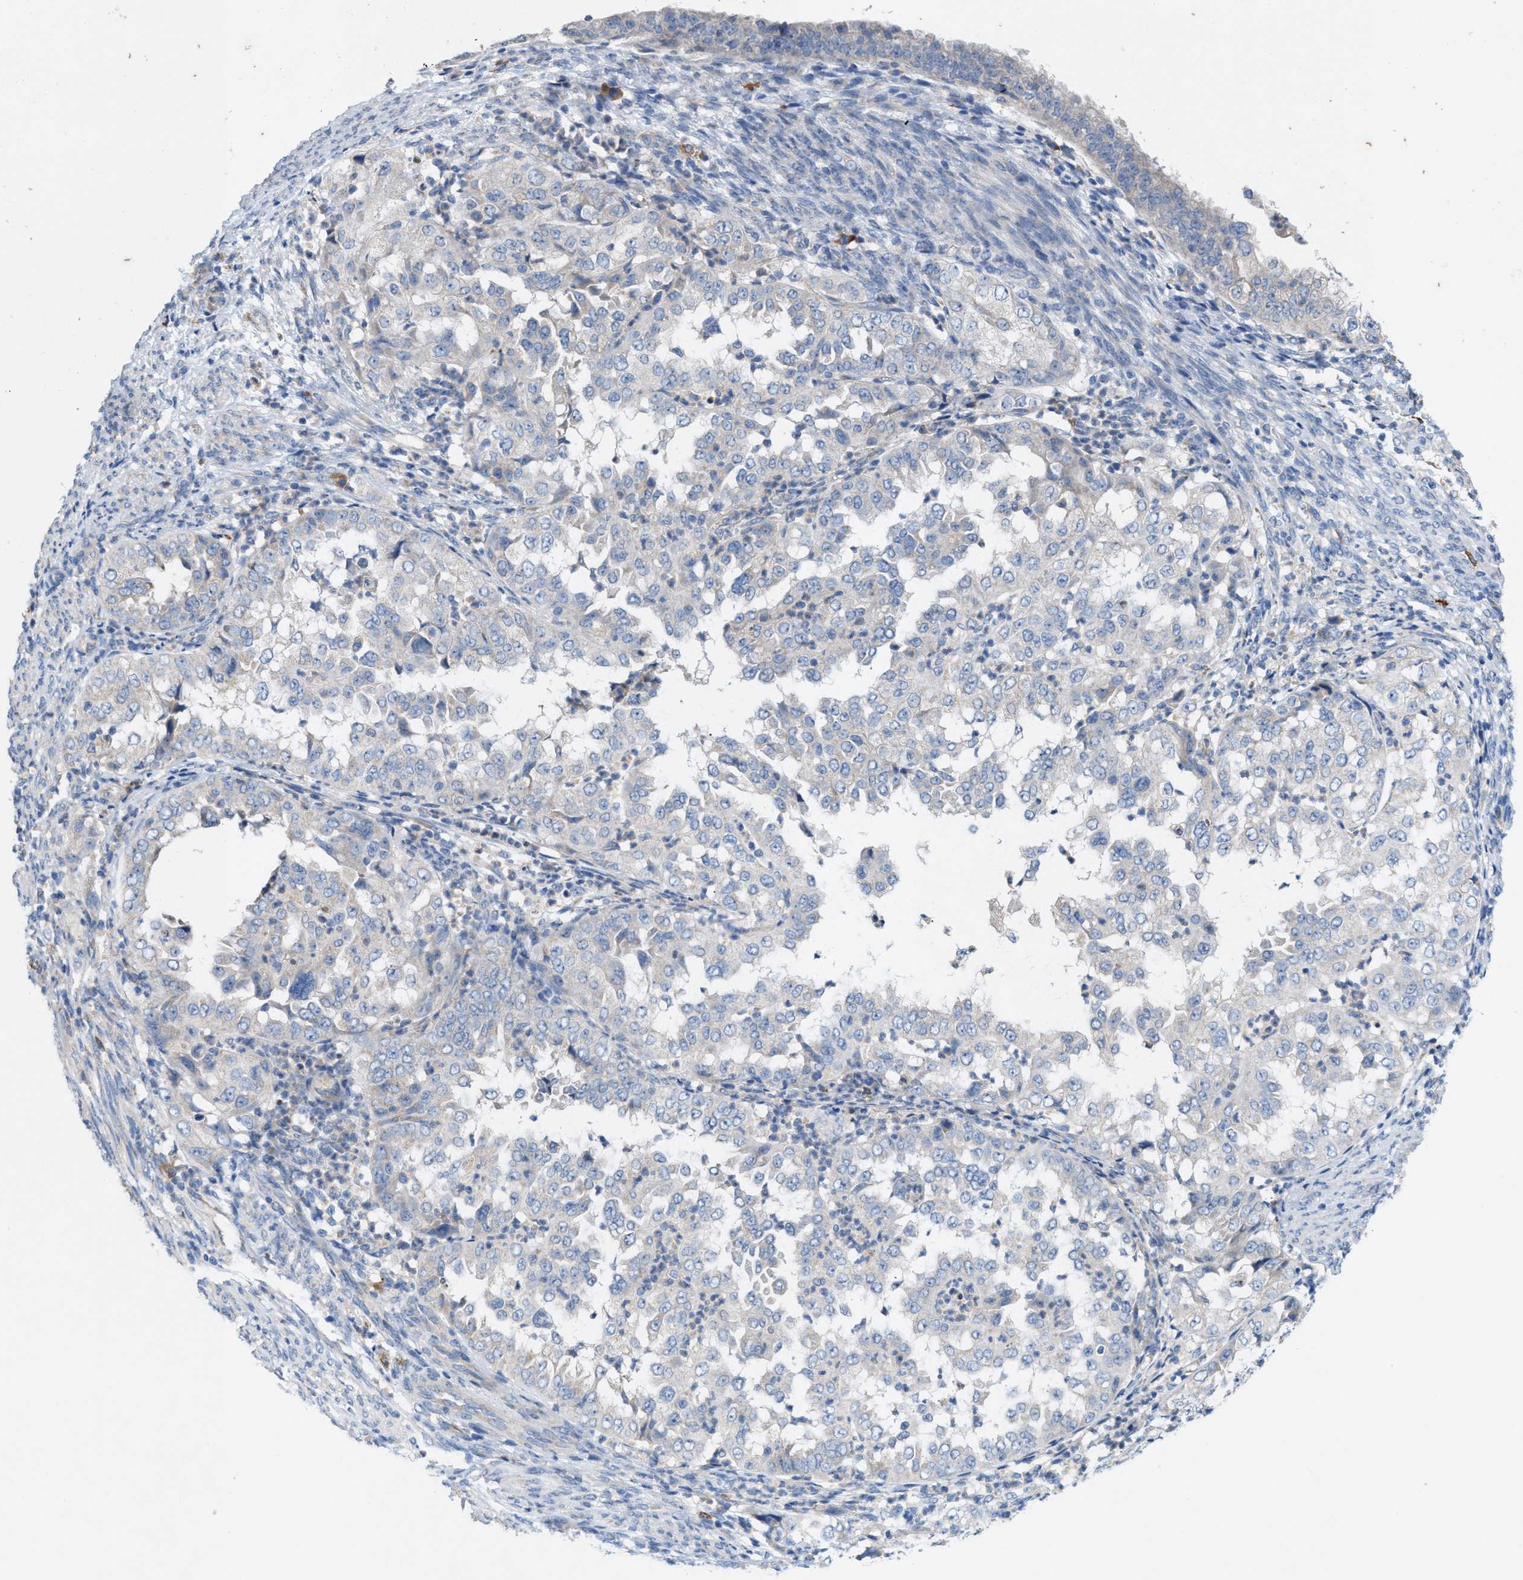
{"staining": {"intensity": "negative", "quantity": "none", "location": "none"}, "tissue": "endometrial cancer", "cell_type": "Tumor cells", "image_type": "cancer", "snomed": [{"axis": "morphology", "description": "Adenocarcinoma, NOS"}, {"axis": "topography", "description": "Endometrium"}], "caption": "This histopathology image is of endometrial adenocarcinoma stained with IHC to label a protein in brown with the nuclei are counter-stained blue. There is no expression in tumor cells.", "gene": "DYNC2I1", "patient": {"sex": "female", "age": 85}}